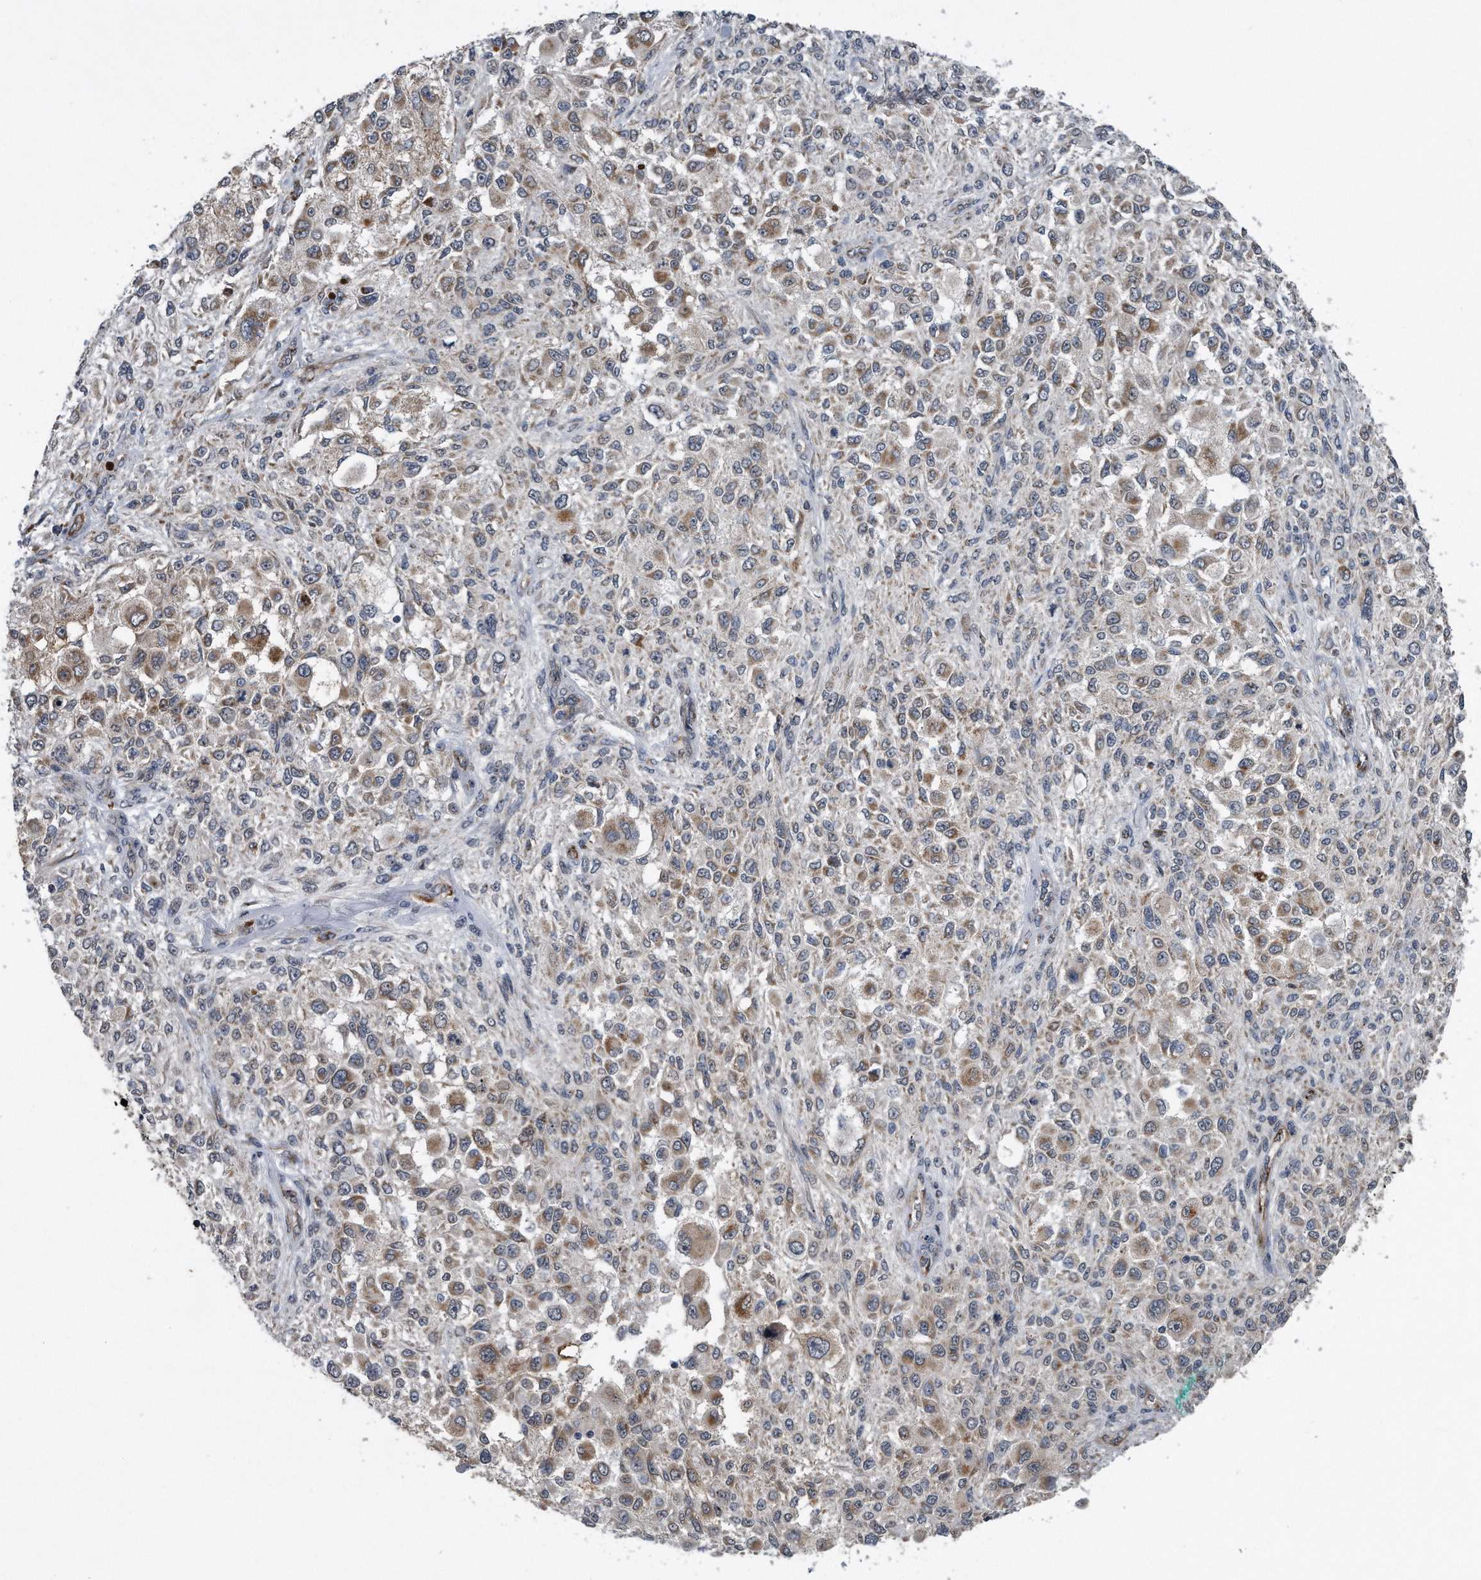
{"staining": {"intensity": "weak", "quantity": "25%-75%", "location": "cytoplasmic/membranous"}, "tissue": "melanoma", "cell_type": "Tumor cells", "image_type": "cancer", "snomed": [{"axis": "morphology", "description": "Necrosis, NOS"}, {"axis": "morphology", "description": "Malignant melanoma, NOS"}, {"axis": "topography", "description": "Skin"}], "caption": "Melanoma stained with a protein marker reveals weak staining in tumor cells.", "gene": "LYRM4", "patient": {"sex": "female", "age": 87}}